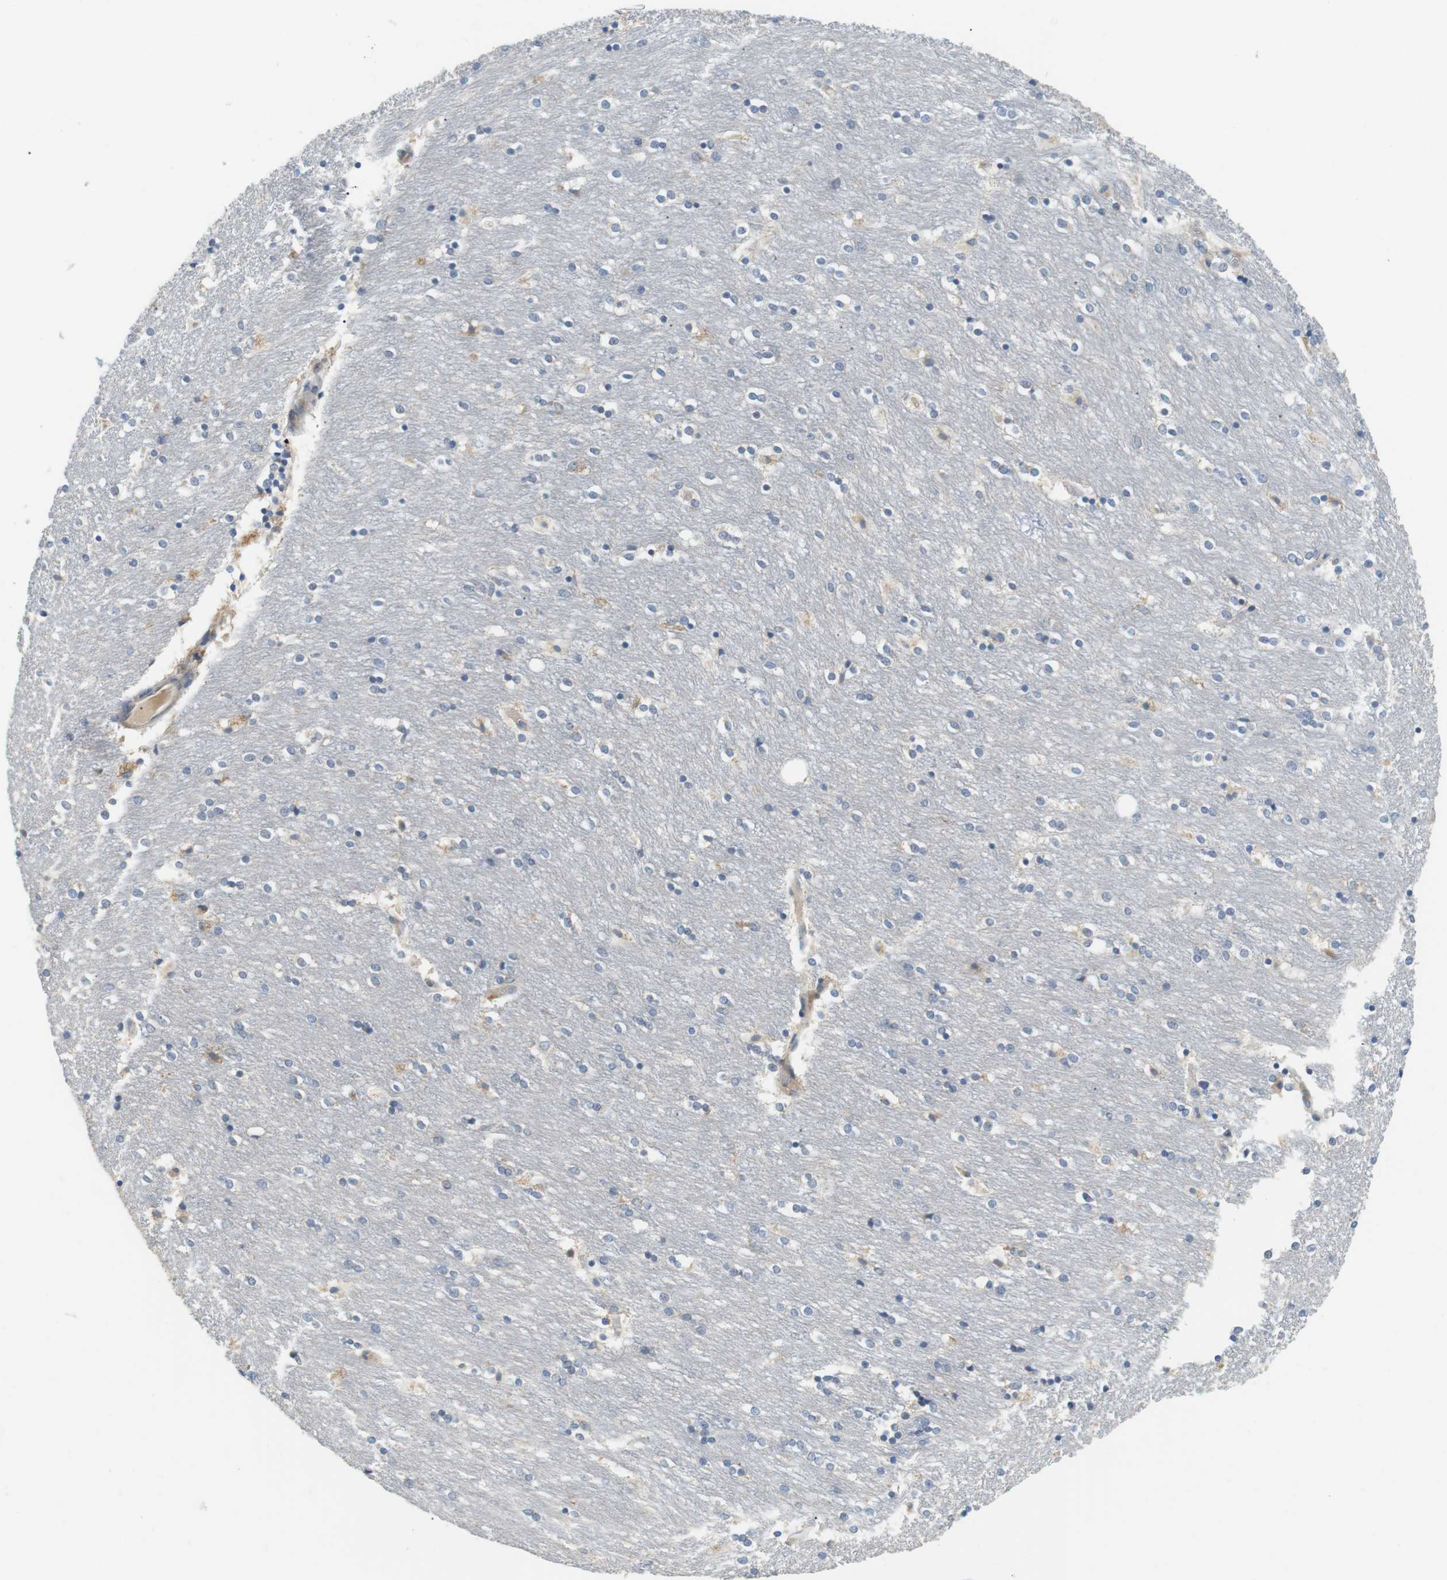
{"staining": {"intensity": "weak", "quantity": "<25%", "location": "cytoplasmic/membranous"}, "tissue": "caudate", "cell_type": "Glial cells", "image_type": "normal", "snomed": [{"axis": "morphology", "description": "Normal tissue, NOS"}, {"axis": "topography", "description": "Lateral ventricle wall"}], "caption": "Immunohistochemical staining of benign human caudate exhibits no significant positivity in glial cells.", "gene": "TMEM200A", "patient": {"sex": "female", "age": 54}}